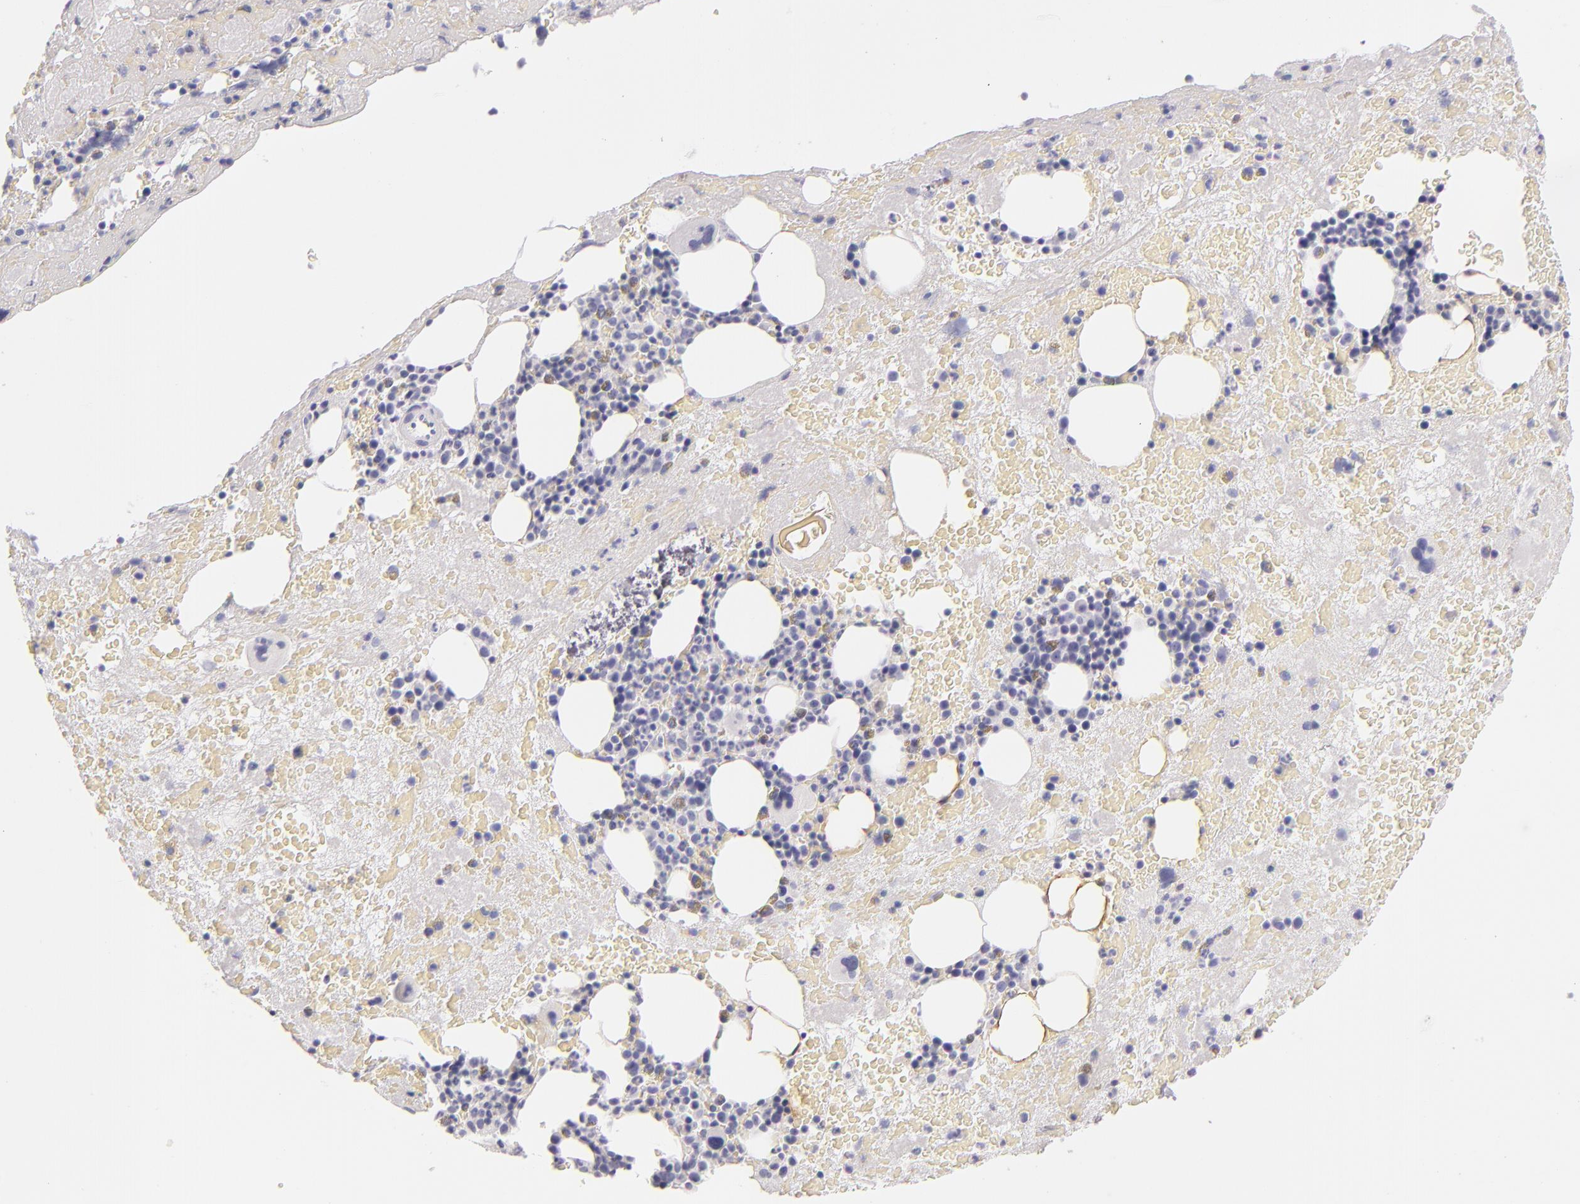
{"staining": {"intensity": "moderate", "quantity": "<25%", "location": "nuclear"}, "tissue": "bone marrow", "cell_type": "Hematopoietic cells", "image_type": "normal", "snomed": [{"axis": "morphology", "description": "Normal tissue, NOS"}, {"axis": "topography", "description": "Bone marrow"}], "caption": "IHC of unremarkable bone marrow shows low levels of moderate nuclear staining in about <25% of hematopoietic cells.", "gene": "CD207", "patient": {"sex": "male", "age": 76}}